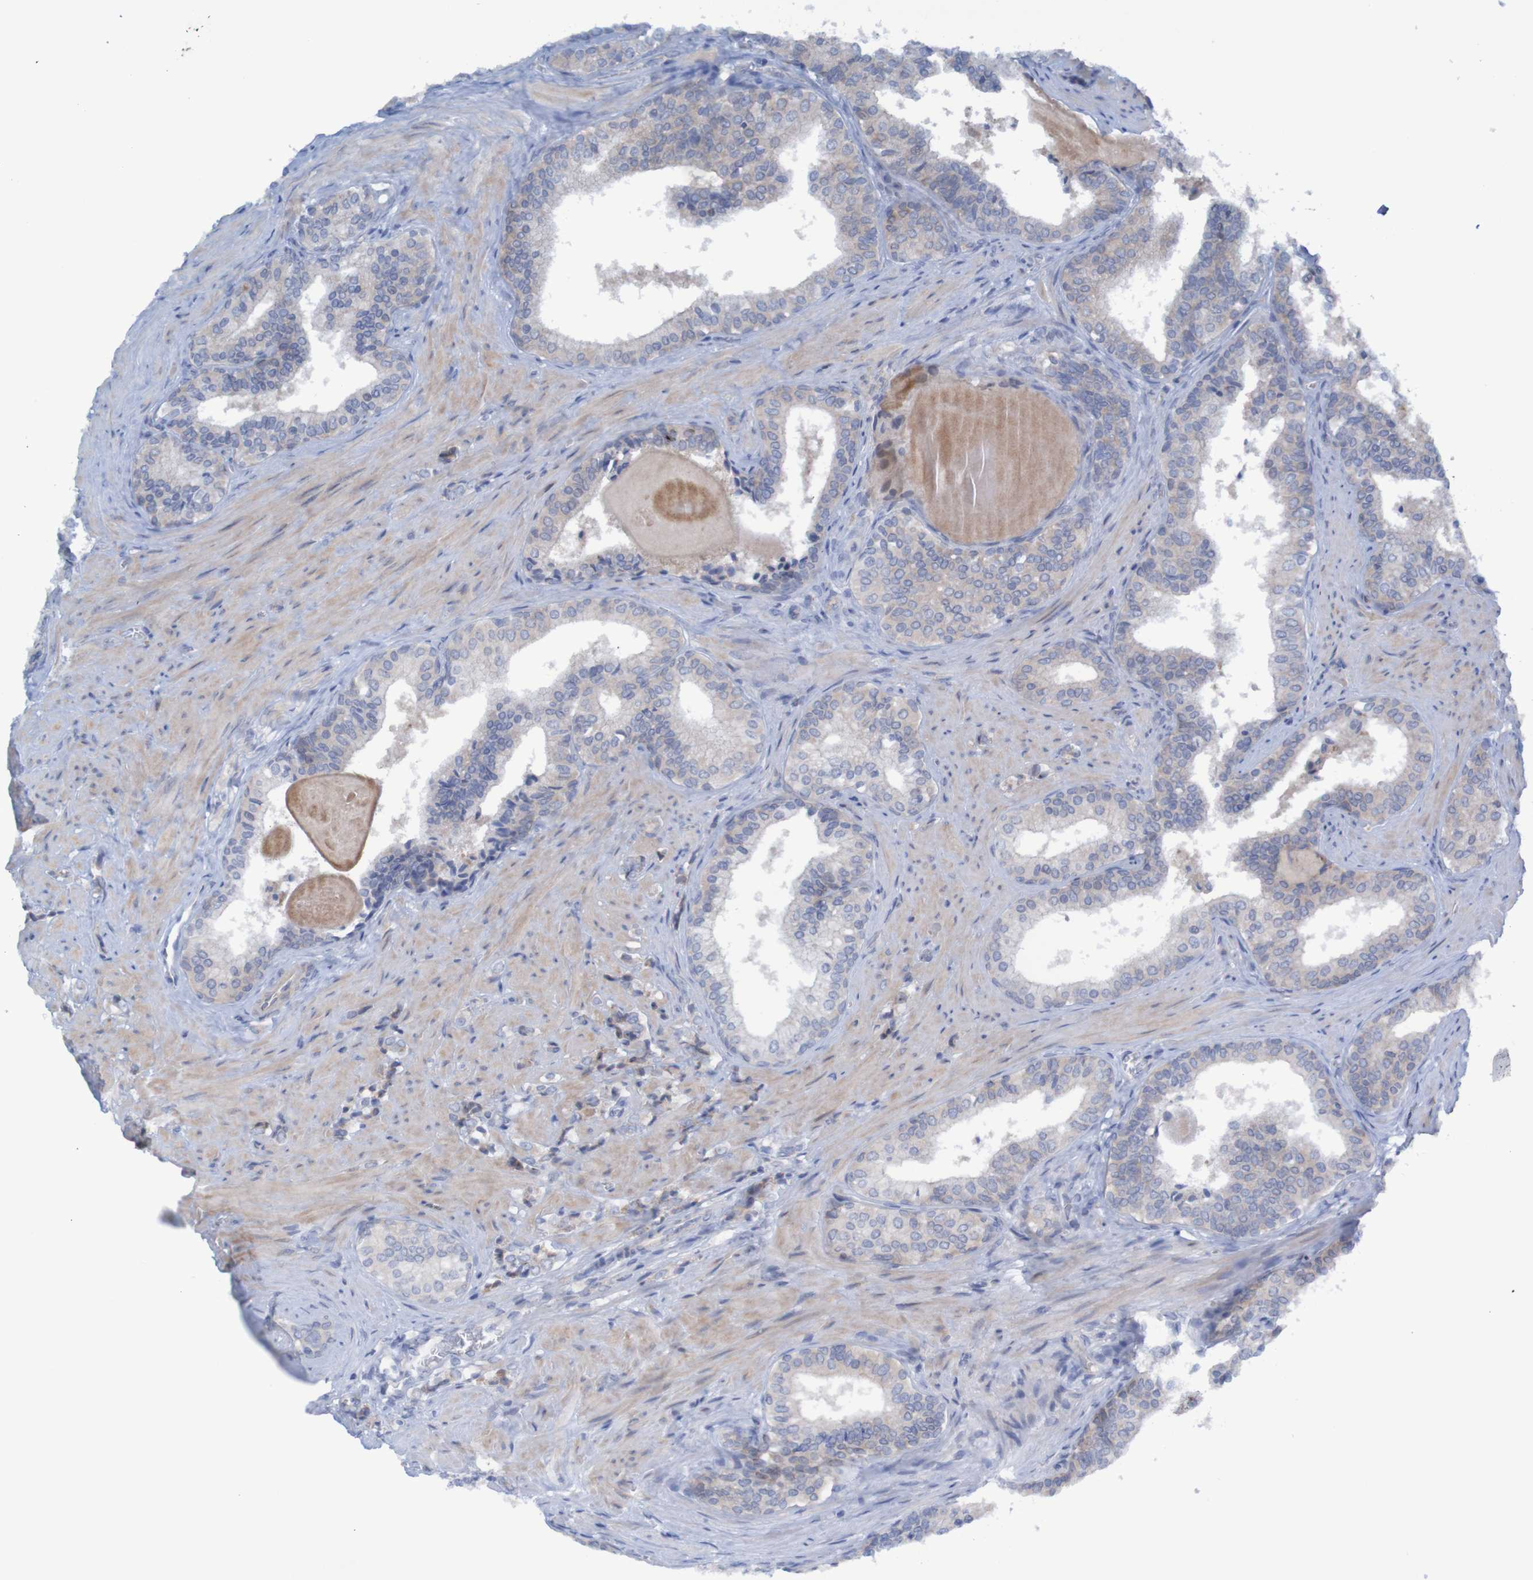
{"staining": {"intensity": "negative", "quantity": "none", "location": "none"}, "tissue": "prostate cancer", "cell_type": "Tumor cells", "image_type": "cancer", "snomed": [{"axis": "morphology", "description": "Adenocarcinoma, Low grade"}, {"axis": "topography", "description": "Prostate"}], "caption": "DAB immunohistochemical staining of prostate cancer (adenocarcinoma (low-grade)) demonstrates no significant positivity in tumor cells. The staining is performed using DAB brown chromogen with nuclei counter-stained in using hematoxylin.", "gene": "ANGPT4", "patient": {"sex": "male", "age": 60}}